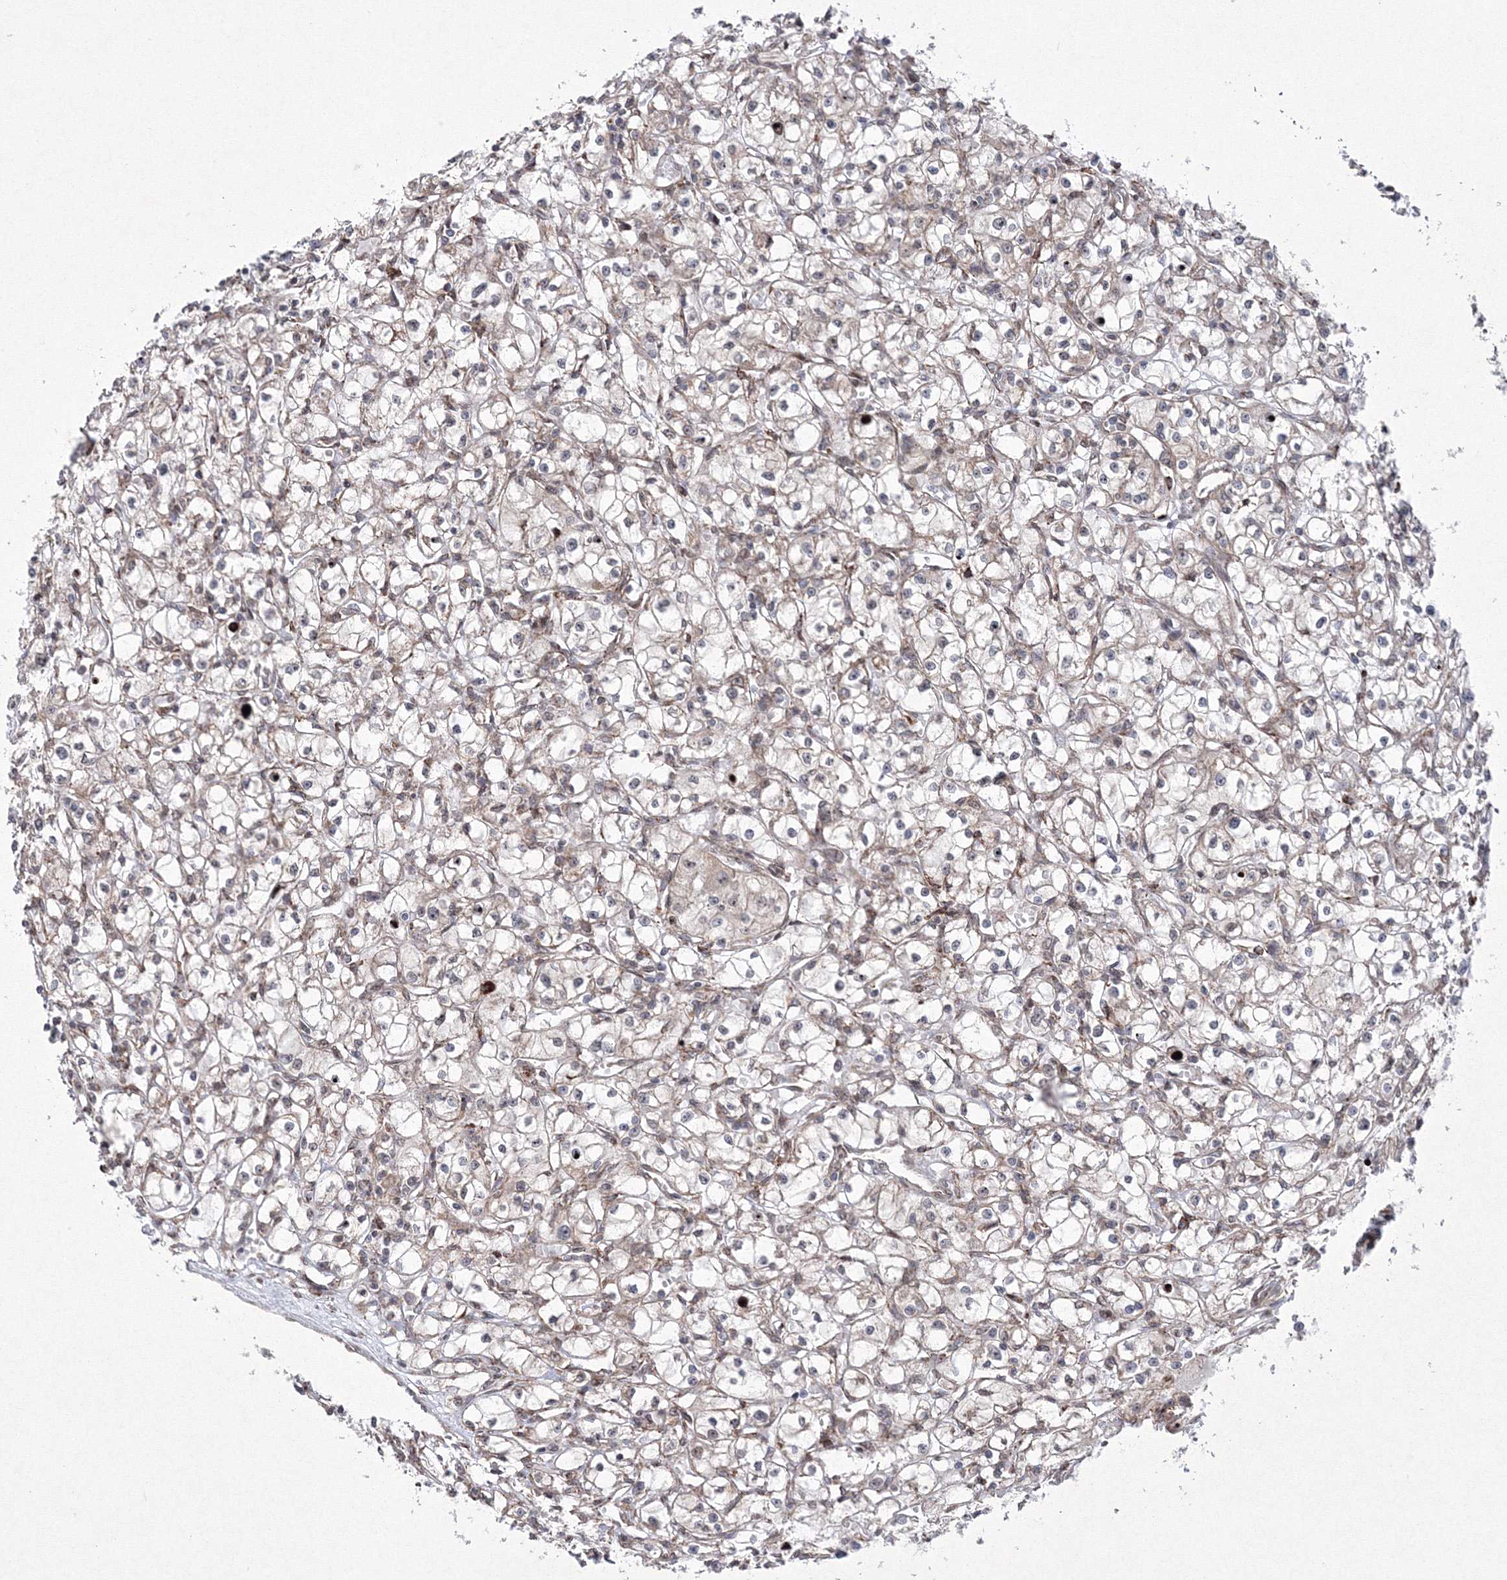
{"staining": {"intensity": "weak", "quantity": "<25%", "location": "nuclear"}, "tissue": "renal cancer", "cell_type": "Tumor cells", "image_type": "cancer", "snomed": [{"axis": "morphology", "description": "Adenocarcinoma, NOS"}, {"axis": "topography", "description": "Kidney"}], "caption": "Immunohistochemistry (IHC) photomicrograph of renal adenocarcinoma stained for a protein (brown), which shows no positivity in tumor cells. Brightfield microscopy of IHC stained with DAB (brown) and hematoxylin (blue), captured at high magnification.", "gene": "EFCAB12", "patient": {"sex": "male", "age": 56}}